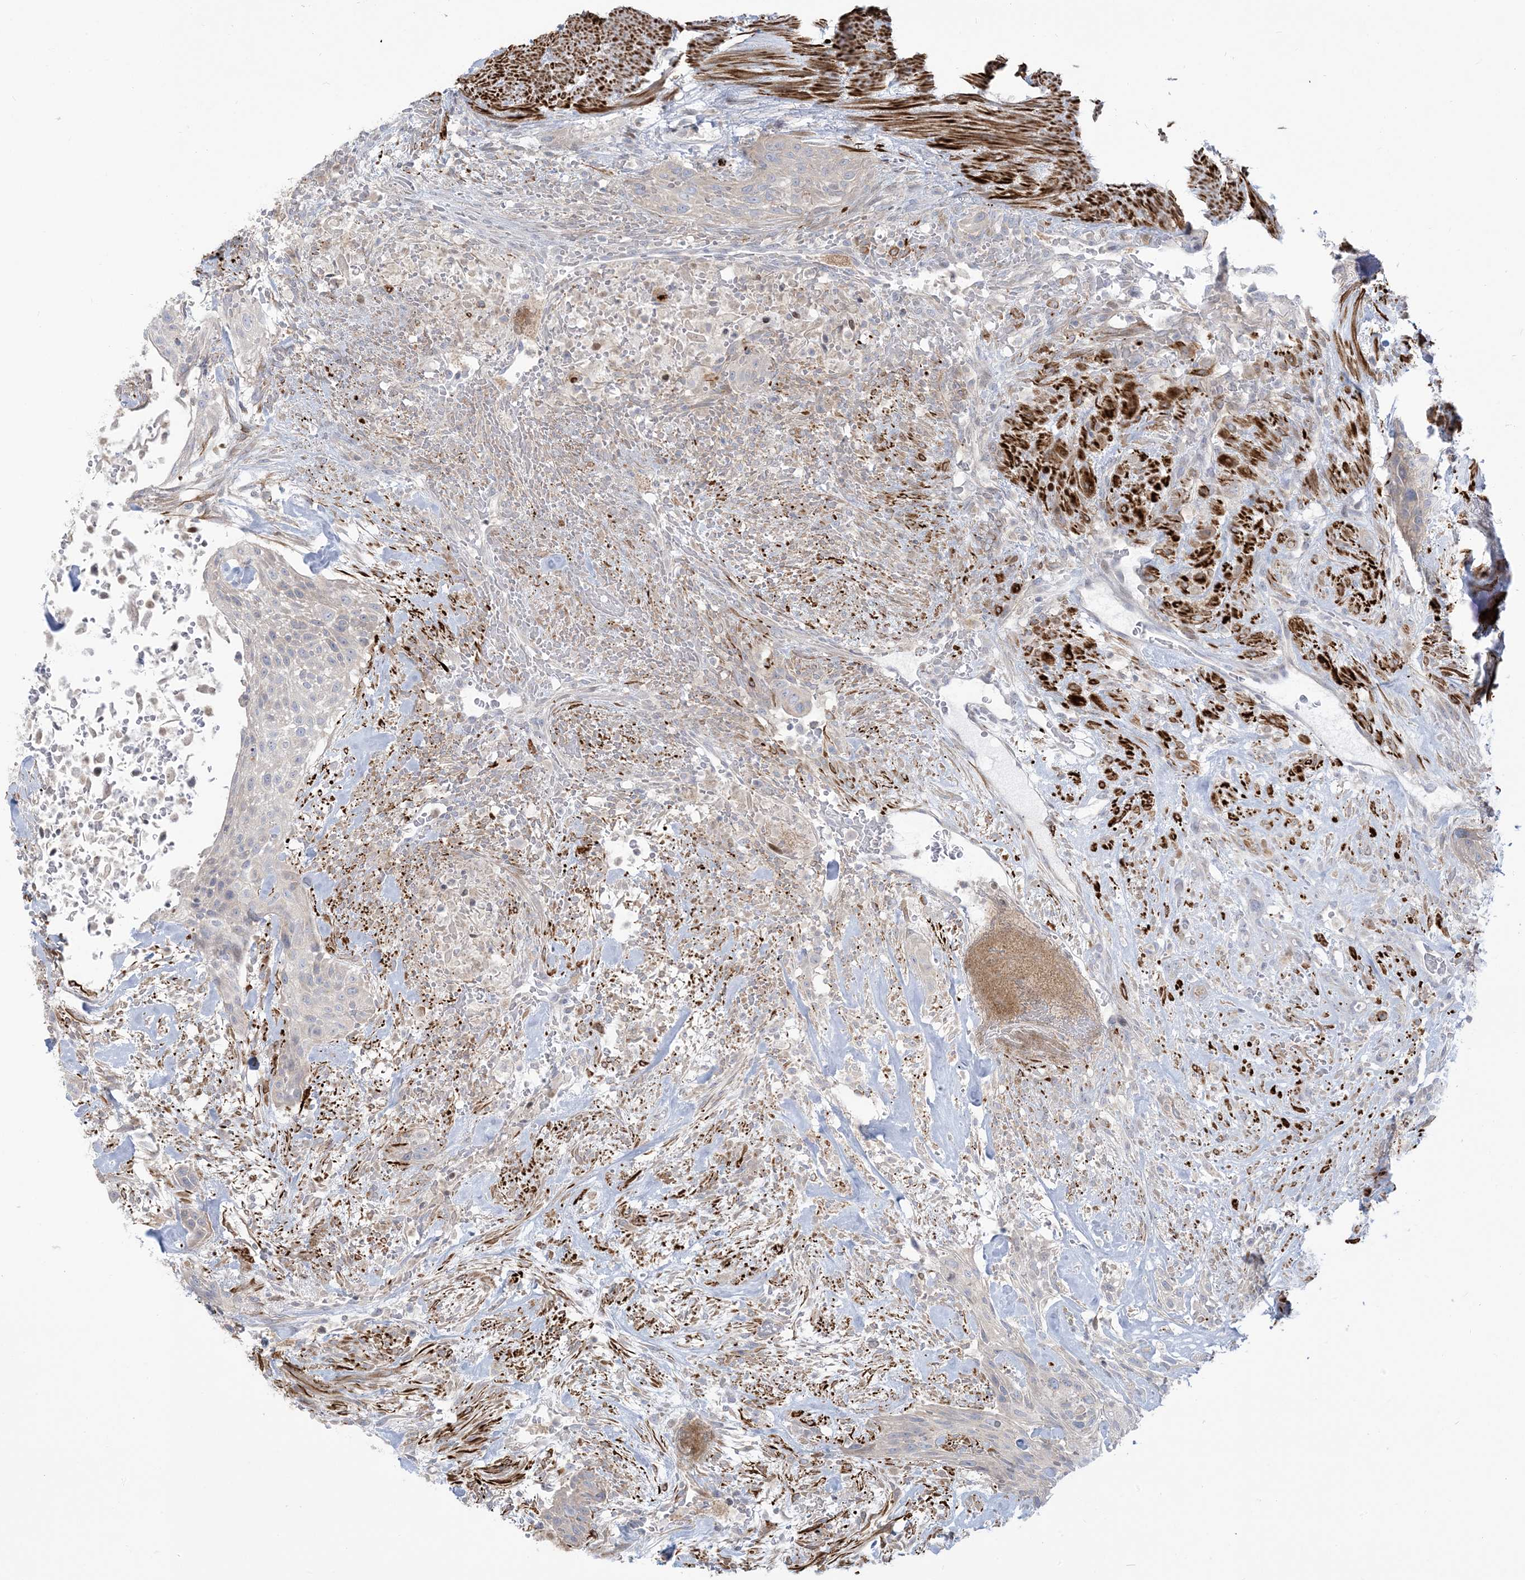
{"staining": {"intensity": "negative", "quantity": "none", "location": "none"}, "tissue": "urothelial cancer", "cell_type": "Tumor cells", "image_type": "cancer", "snomed": [{"axis": "morphology", "description": "Urothelial carcinoma, High grade"}, {"axis": "topography", "description": "Urinary bladder"}], "caption": "An image of human urothelial cancer is negative for staining in tumor cells. (Brightfield microscopy of DAB immunohistochemistry at high magnification).", "gene": "AFTPH", "patient": {"sex": "male", "age": 35}}